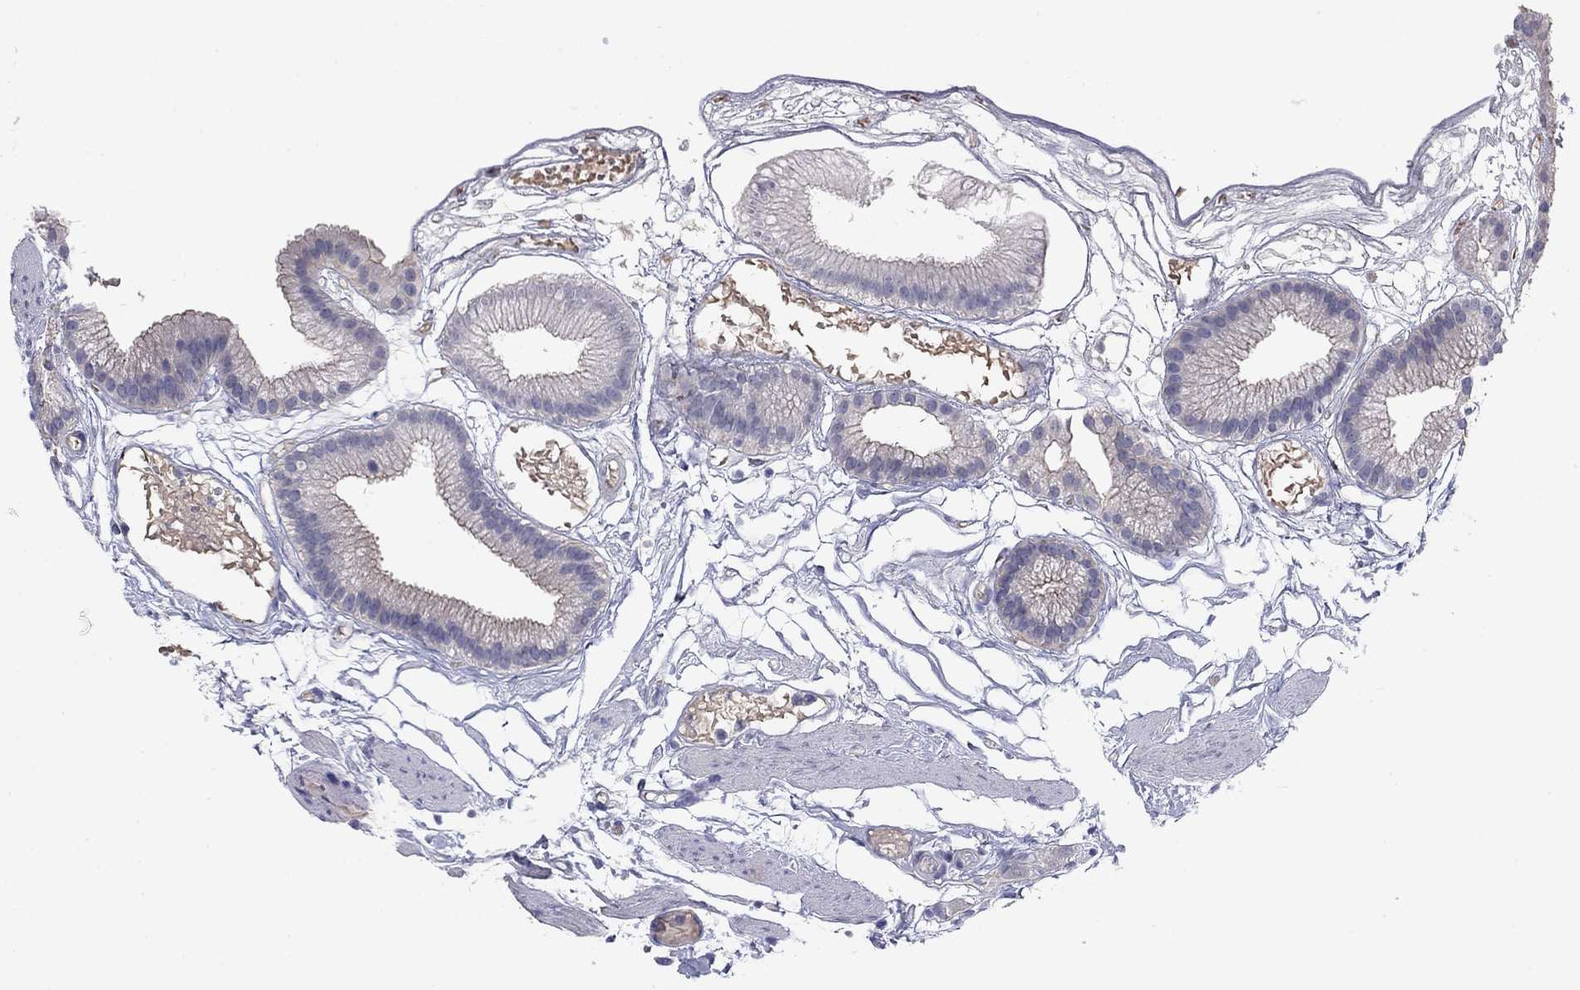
{"staining": {"intensity": "negative", "quantity": "none", "location": "none"}, "tissue": "gallbladder", "cell_type": "Glandular cells", "image_type": "normal", "snomed": [{"axis": "morphology", "description": "Normal tissue, NOS"}, {"axis": "topography", "description": "Gallbladder"}], "caption": "This is a histopathology image of immunohistochemistry staining of benign gallbladder, which shows no staining in glandular cells.", "gene": "CNTNAP4", "patient": {"sex": "female", "age": 45}}